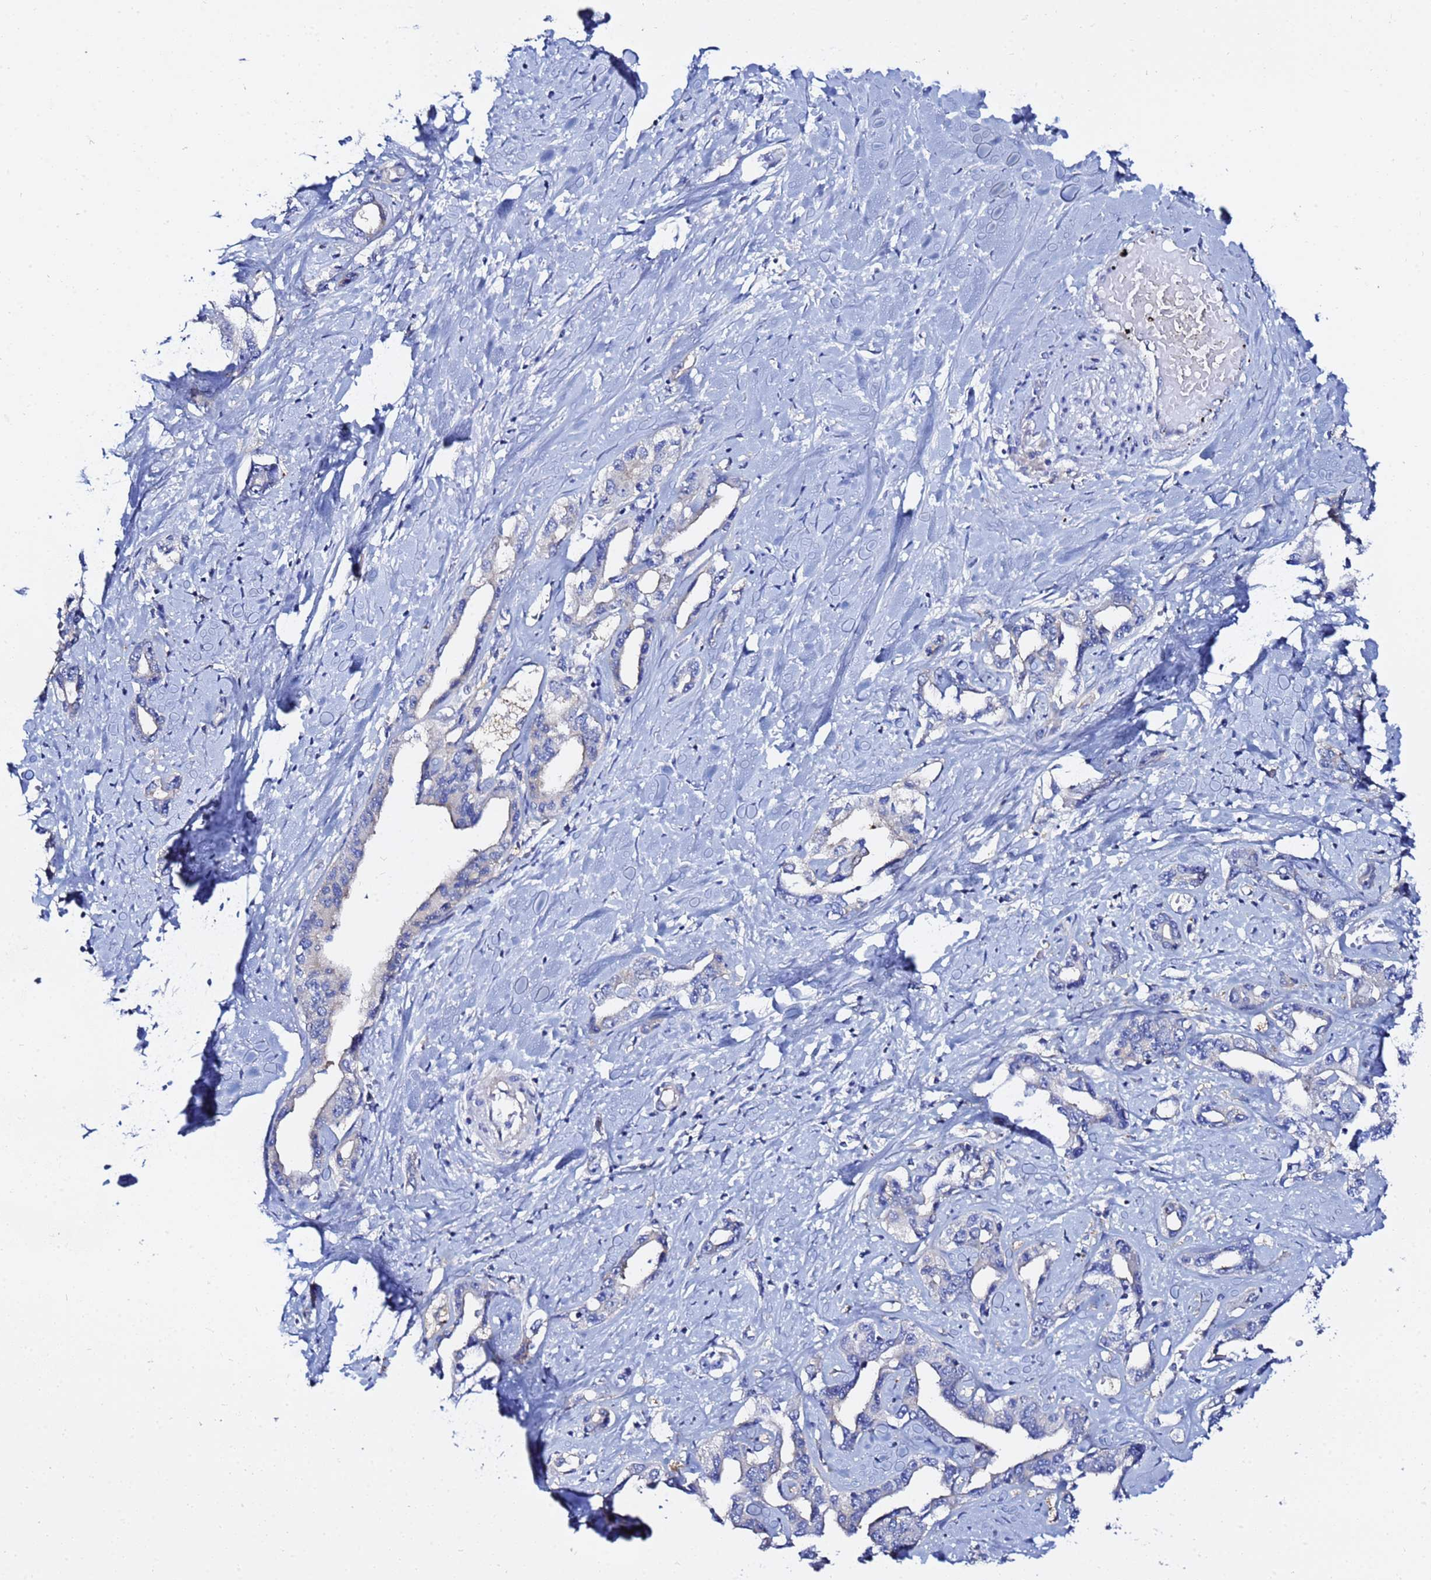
{"staining": {"intensity": "negative", "quantity": "none", "location": "none"}, "tissue": "liver cancer", "cell_type": "Tumor cells", "image_type": "cancer", "snomed": [{"axis": "morphology", "description": "Cholangiocarcinoma"}, {"axis": "topography", "description": "Liver"}], "caption": "Immunohistochemical staining of cholangiocarcinoma (liver) exhibits no significant expression in tumor cells.", "gene": "LENG1", "patient": {"sex": "male", "age": 59}}